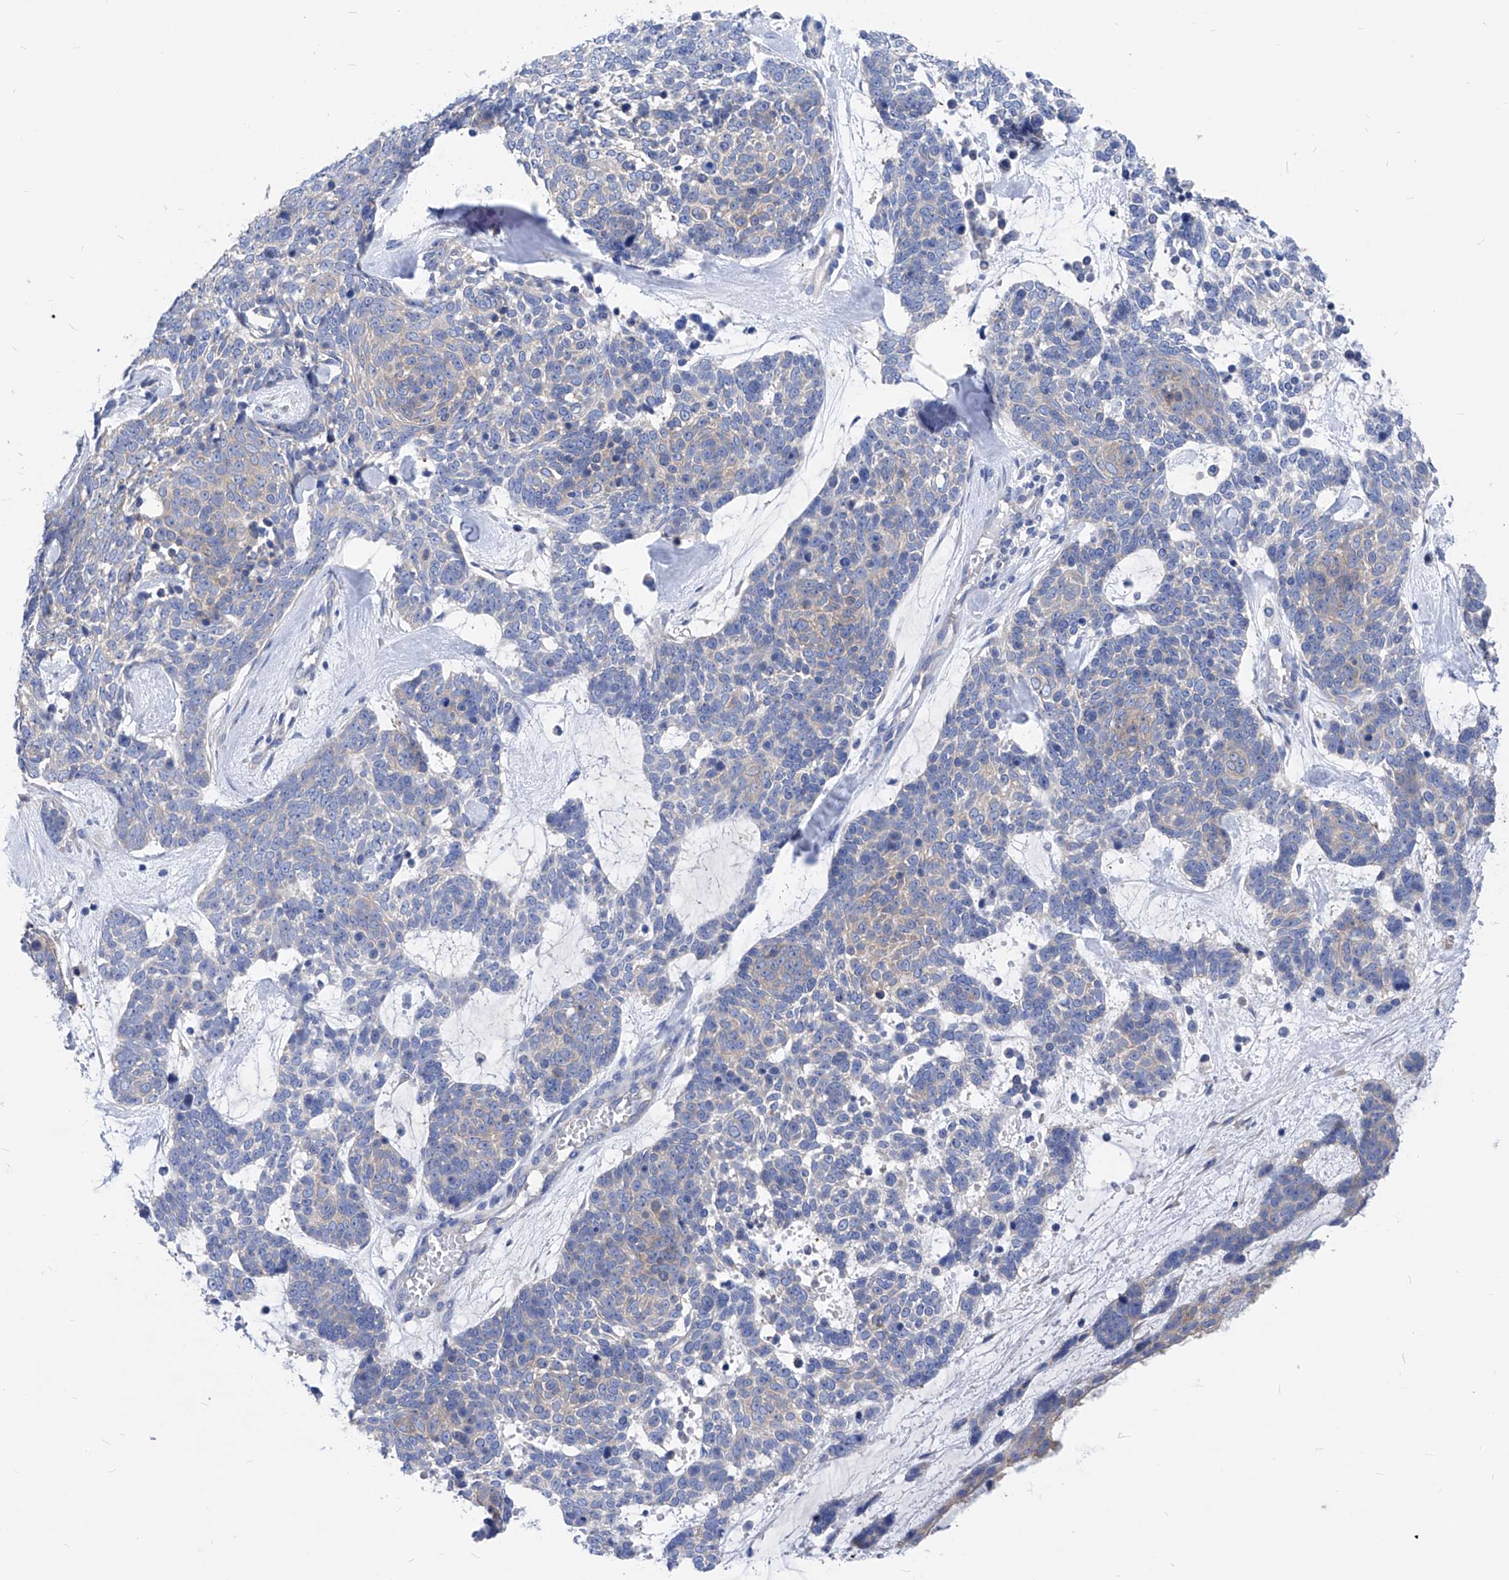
{"staining": {"intensity": "negative", "quantity": "none", "location": "none"}, "tissue": "skin cancer", "cell_type": "Tumor cells", "image_type": "cancer", "snomed": [{"axis": "morphology", "description": "Basal cell carcinoma"}, {"axis": "topography", "description": "Skin"}], "caption": "Tumor cells show no significant protein positivity in skin cancer (basal cell carcinoma).", "gene": "XPNPEP1", "patient": {"sex": "female", "age": 81}}